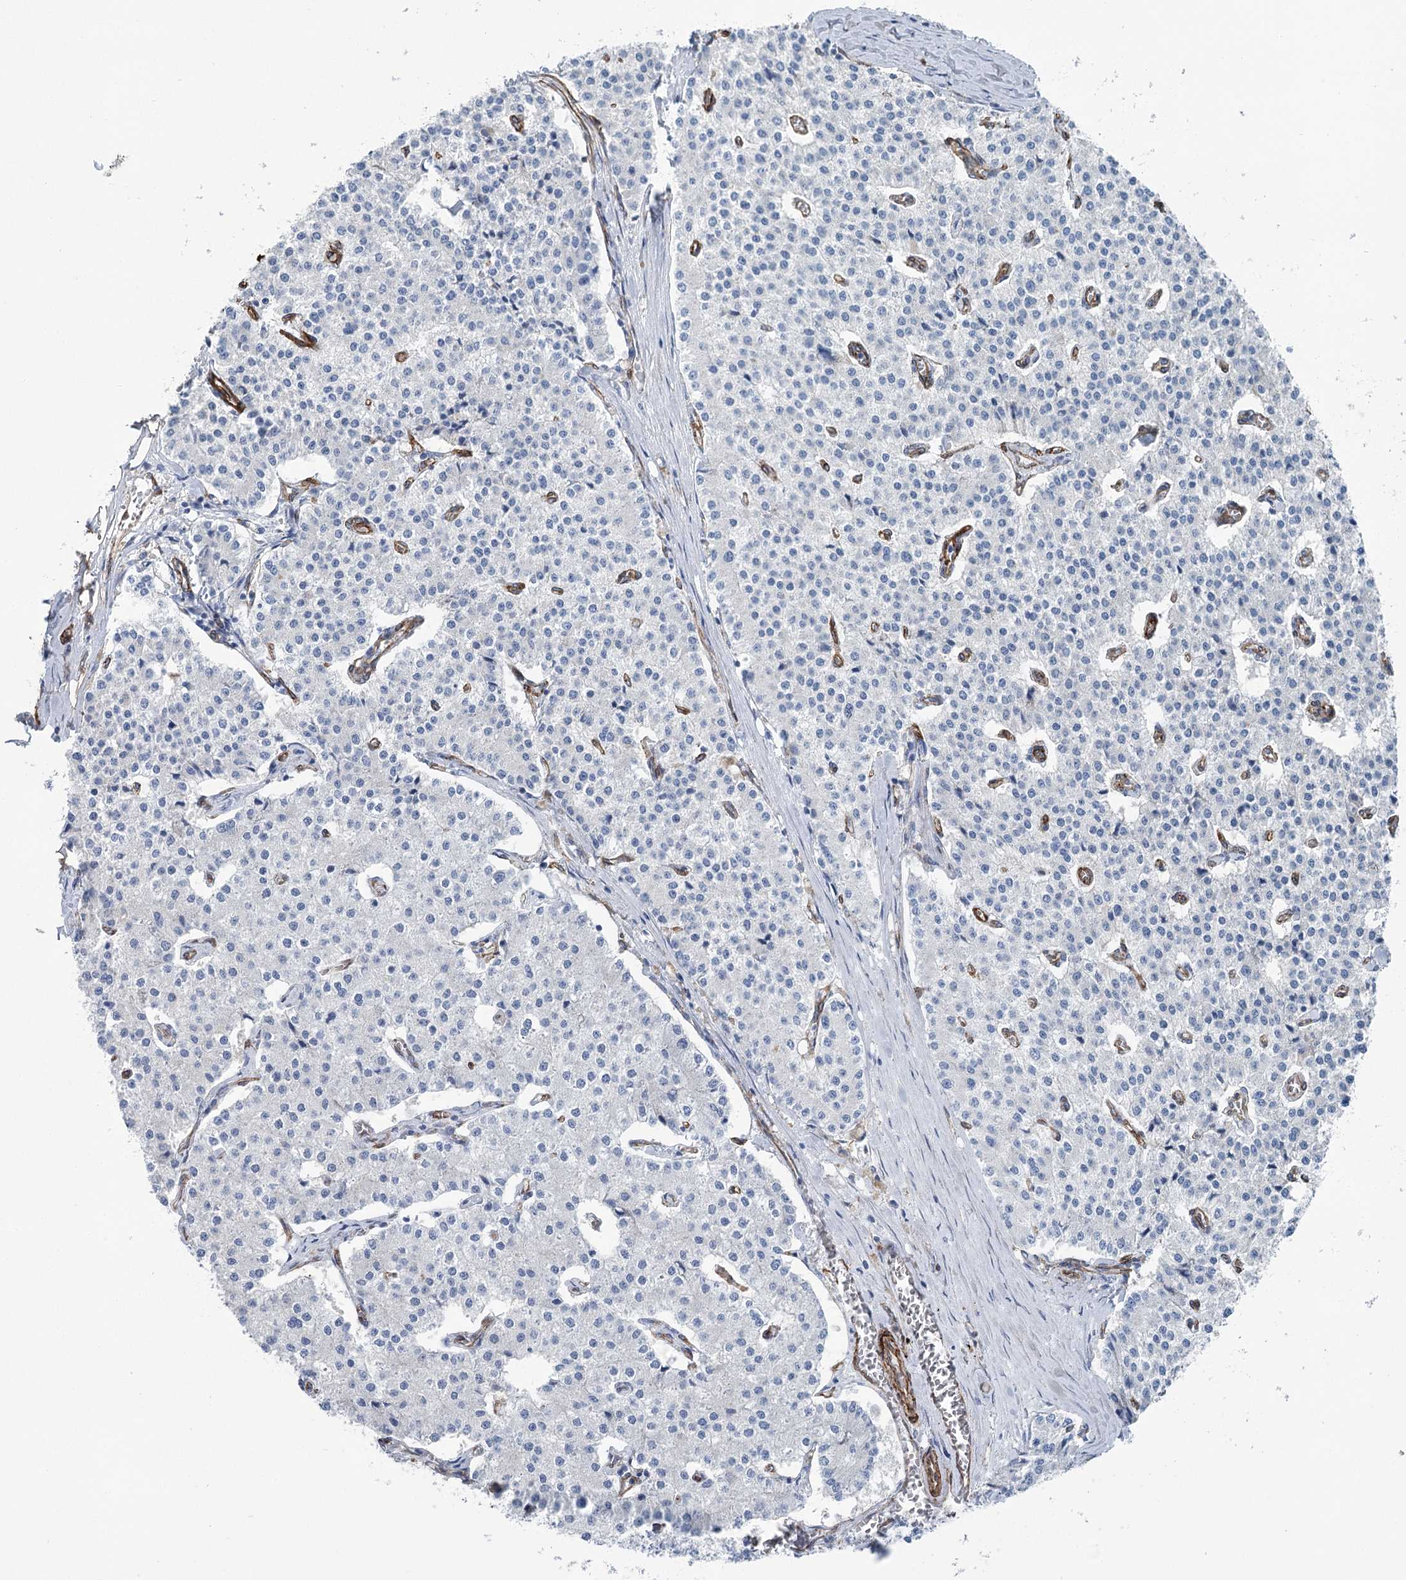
{"staining": {"intensity": "negative", "quantity": "none", "location": "none"}, "tissue": "carcinoid", "cell_type": "Tumor cells", "image_type": "cancer", "snomed": [{"axis": "morphology", "description": "Carcinoid, malignant, NOS"}, {"axis": "topography", "description": "Colon"}], "caption": "Immunohistochemistry micrograph of human carcinoid stained for a protein (brown), which shows no positivity in tumor cells.", "gene": "IQSEC1", "patient": {"sex": "female", "age": 52}}